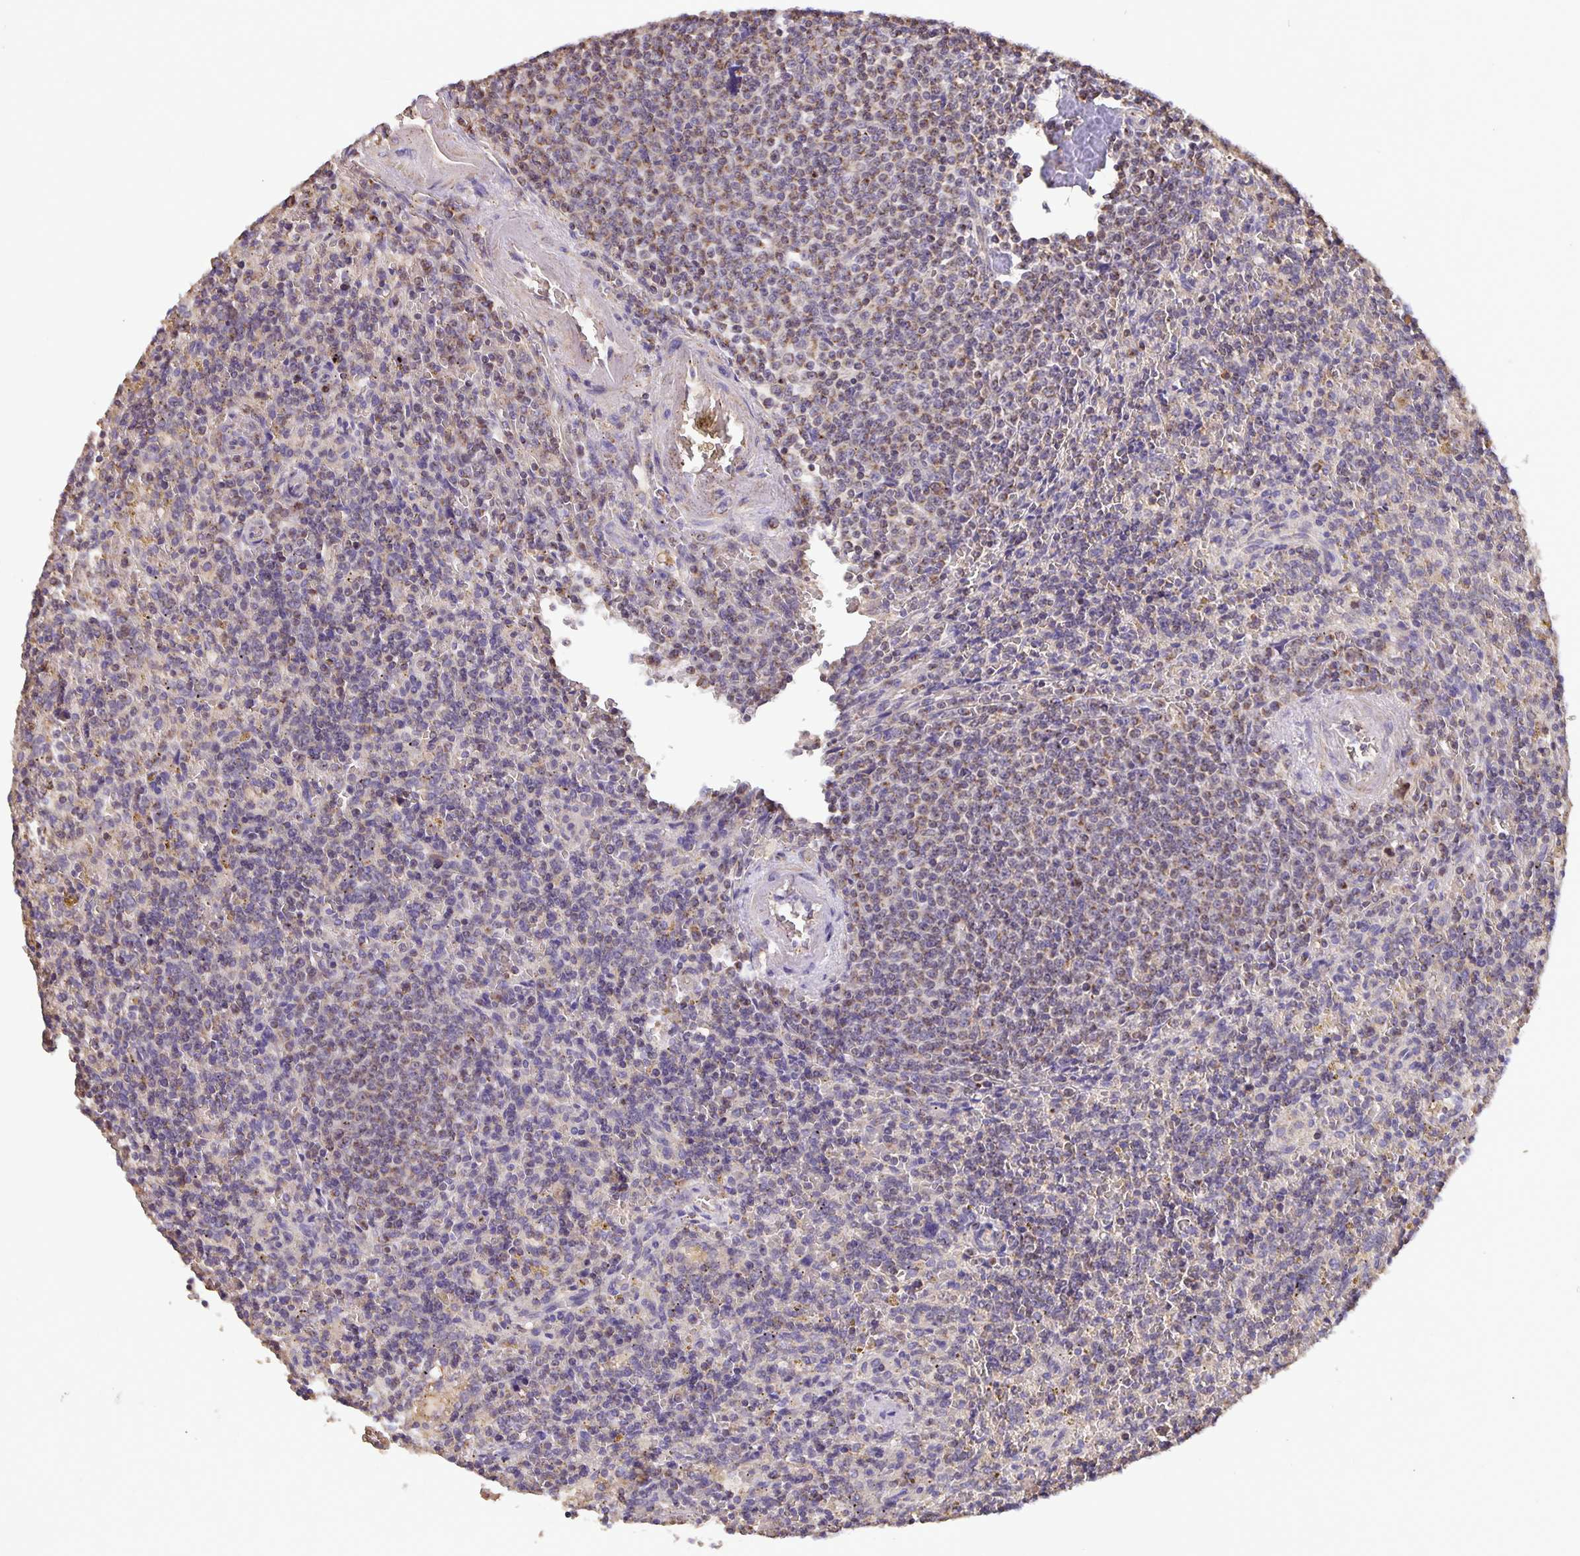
{"staining": {"intensity": "weak", "quantity": "25%-75%", "location": "cytoplasmic/membranous"}, "tissue": "lymphoma", "cell_type": "Tumor cells", "image_type": "cancer", "snomed": [{"axis": "morphology", "description": "Malignant lymphoma, non-Hodgkin's type, Low grade"}, {"axis": "topography", "description": "Spleen"}], "caption": "Immunohistochemistry (IHC) image of neoplastic tissue: human lymphoma stained using immunohistochemistry (IHC) reveals low levels of weak protein expression localized specifically in the cytoplasmic/membranous of tumor cells, appearing as a cytoplasmic/membranous brown color.", "gene": "TMEM71", "patient": {"sex": "male", "age": 67}}